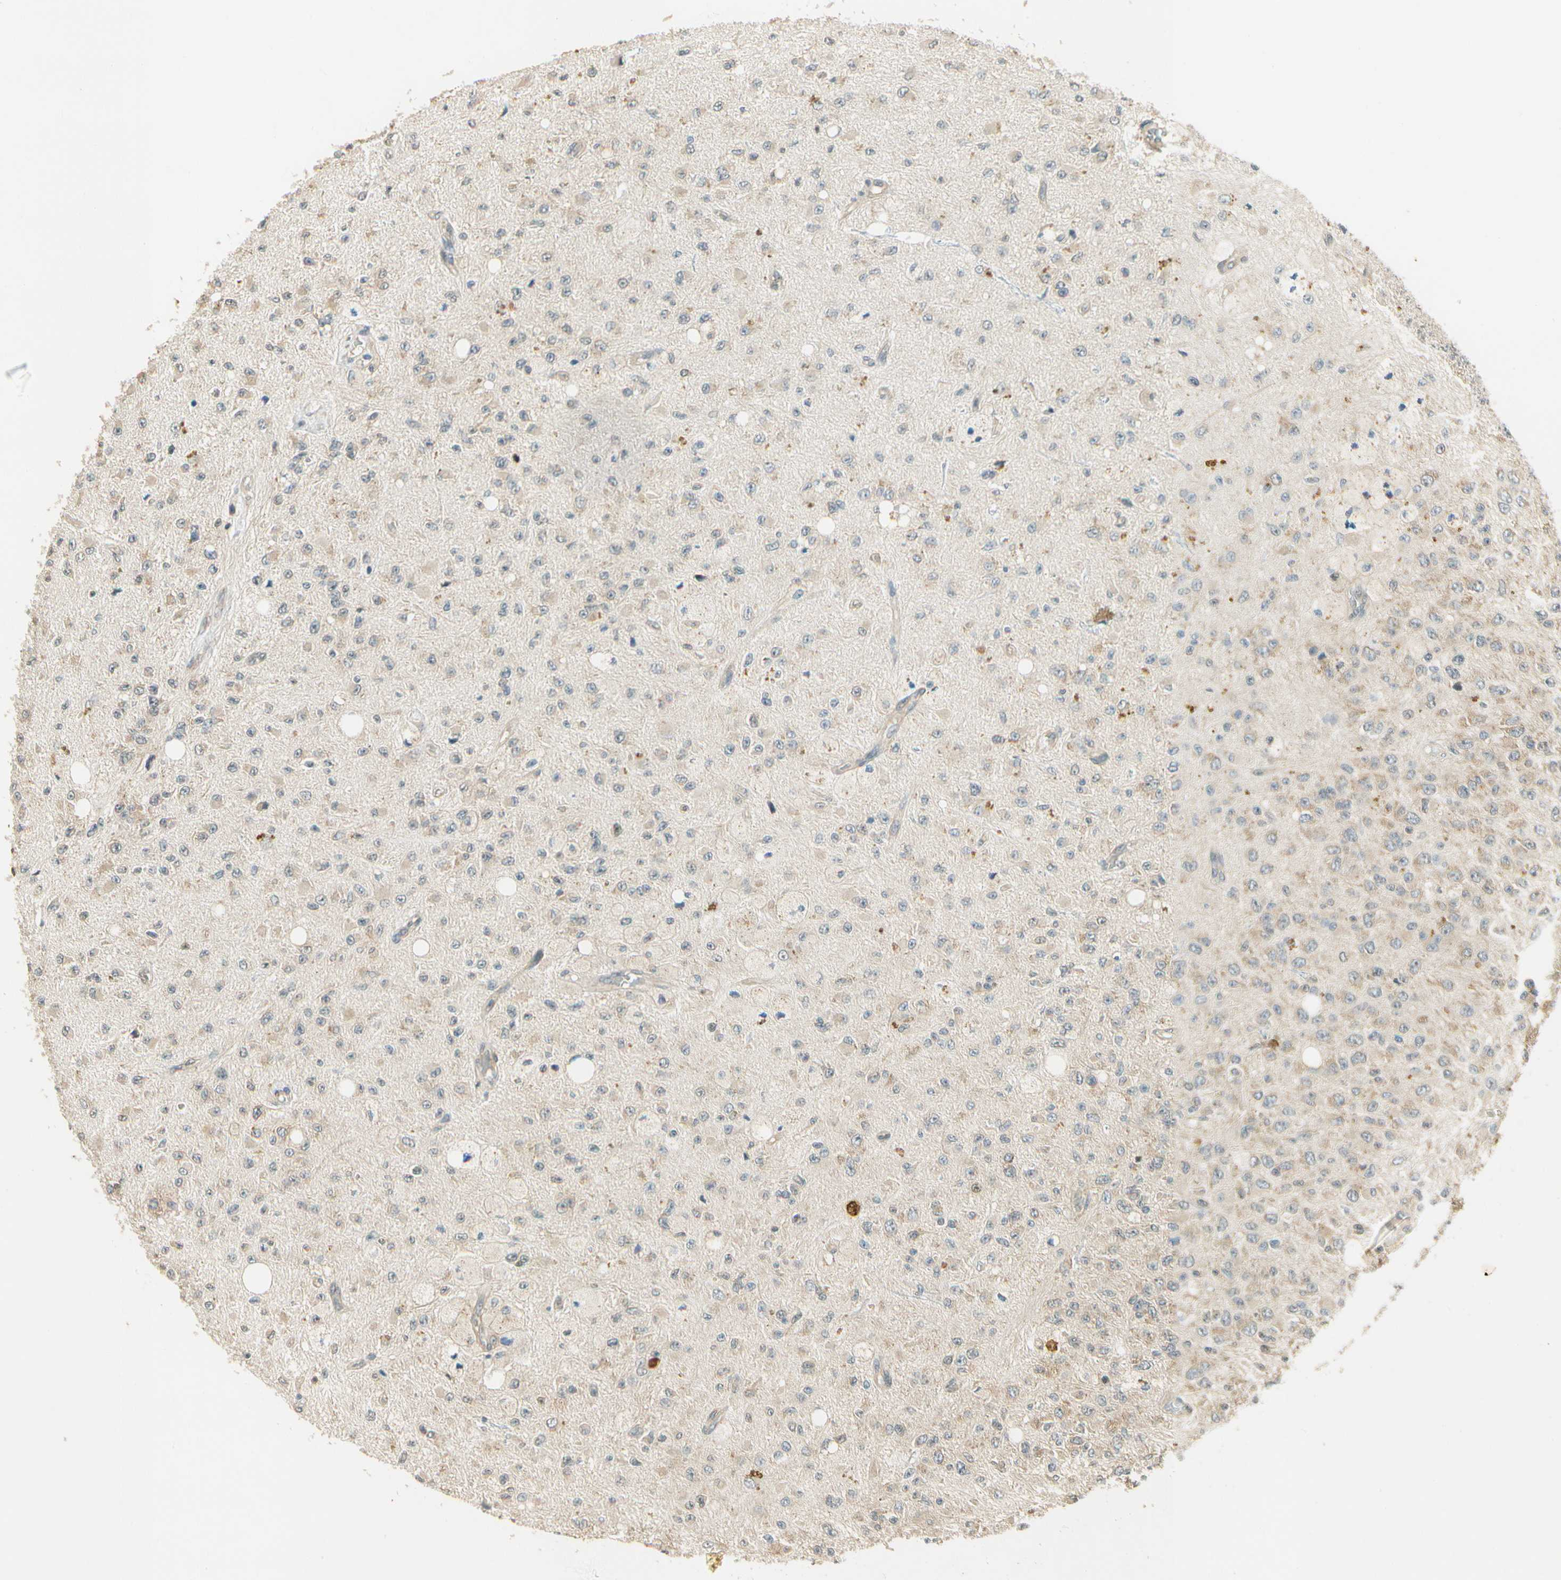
{"staining": {"intensity": "weak", "quantity": ">75%", "location": "cytoplasmic/membranous"}, "tissue": "glioma", "cell_type": "Tumor cells", "image_type": "cancer", "snomed": [{"axis": "morphology", "description": "Glioma, malignant, High grade"}, {"axis": "topography", "description": "pancreas cauda"}], "caption": "IHC photomicrograph of glioma stained for a protein (brown), which exhibits low levels of weak cytoplasmic/membranous positivity in approximately >75% of tumor cells.", "gene": "EIF1AX", "patient": {"sex": "male", "age": 60}}